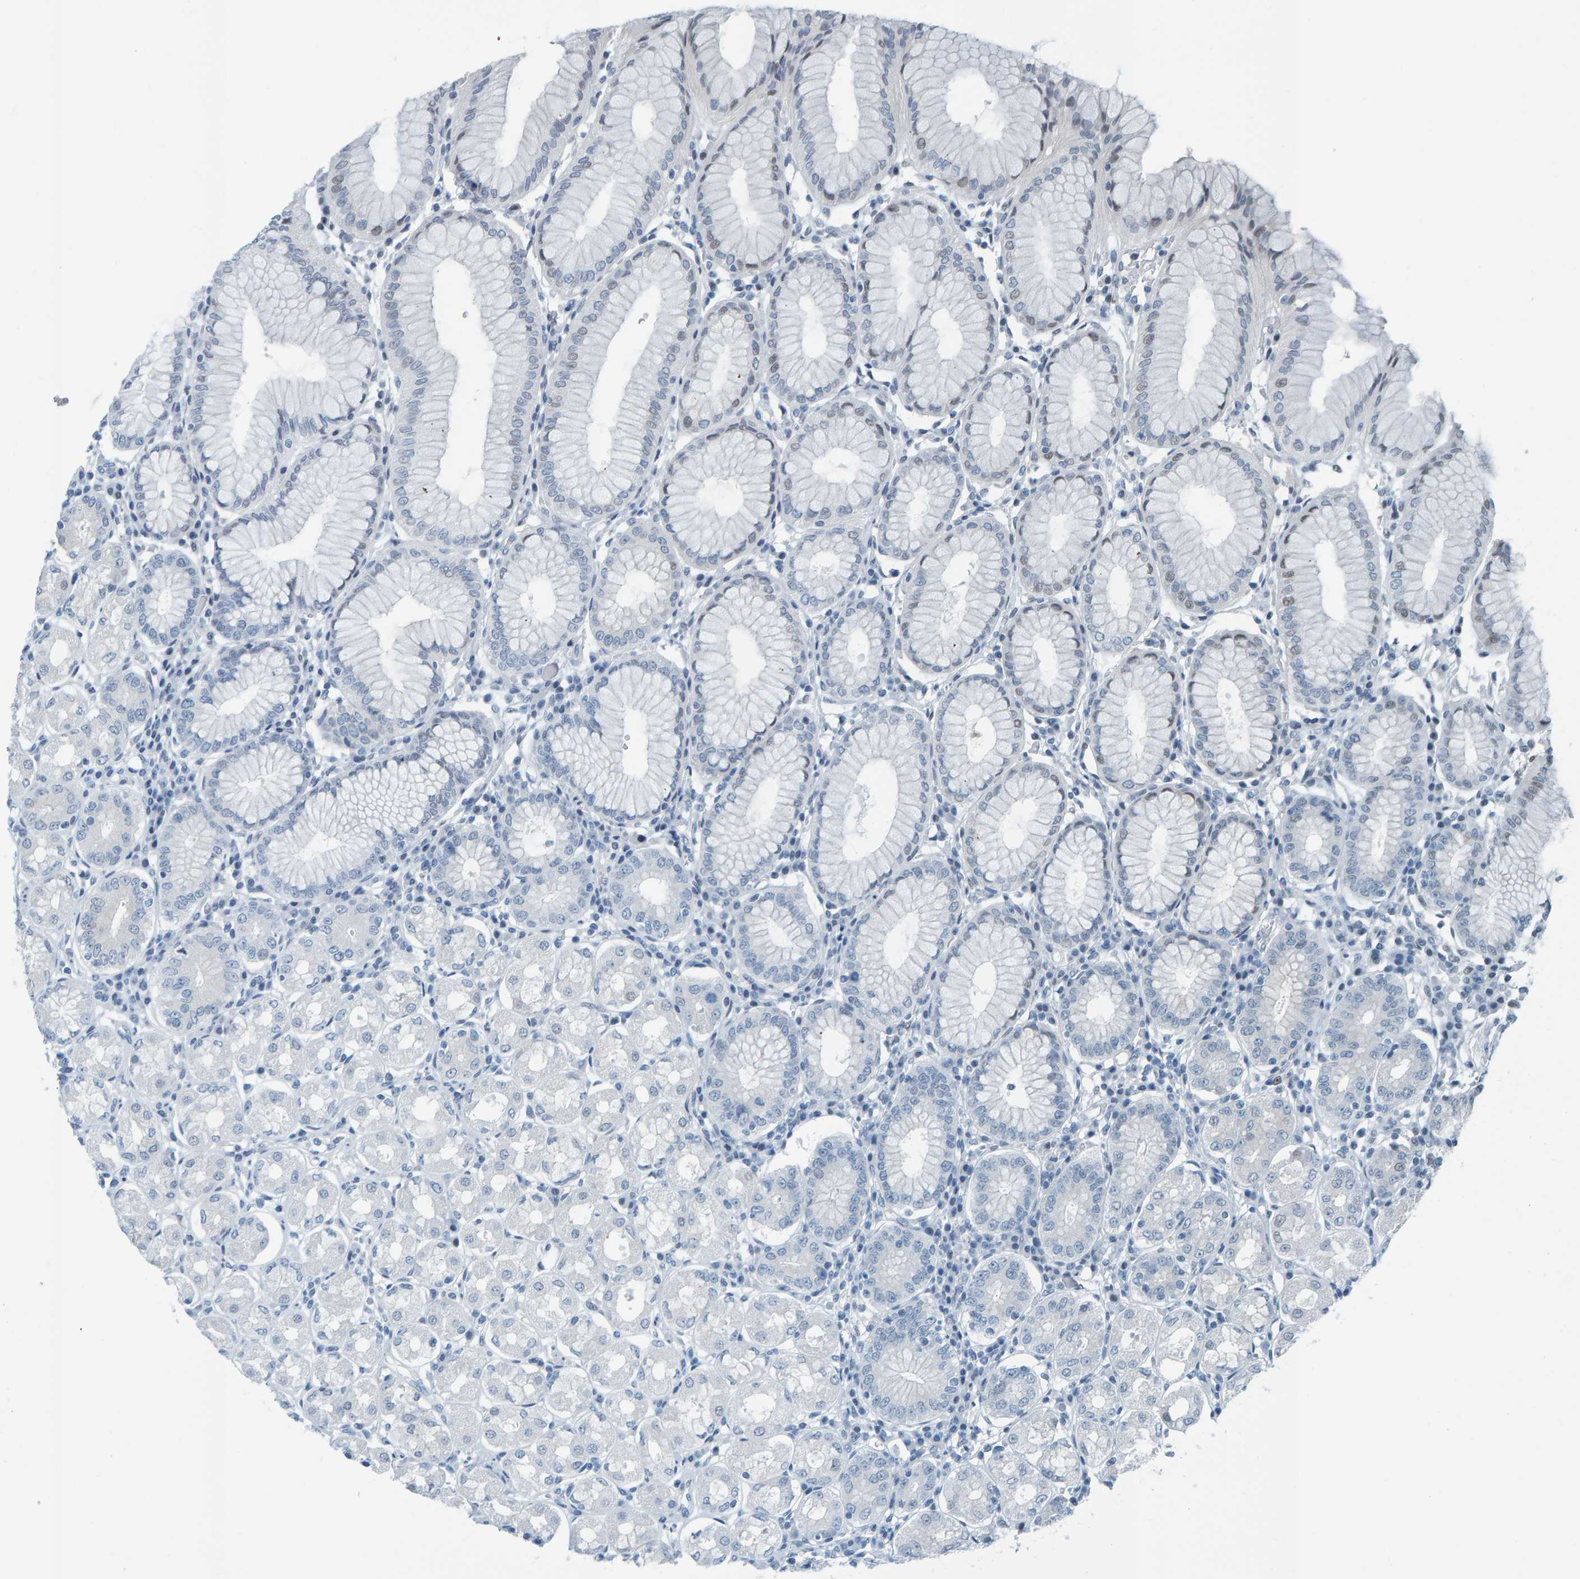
{"staining": {"intensity": "weak", "quantity": "<25%", "location": "nuclear"}, "tissue": "stomach", "cell_type": "Glandular cells", "image_type": "normal", "snomed": [{"axis": "morphology", "description": "Normal tissue, NOS"}, {"axis": "topography", "description": "Stomach"}, {"axis": "topography", "description": "Stomach, lower"}], "caption": "Immunohistochemistry (IHC) photomicrograph of benign stomach stained for a protein (brown), which exhibits no positivity in glandular cells.", "gene": "CNP", "patient": {"sex": "female", "age": 56}}